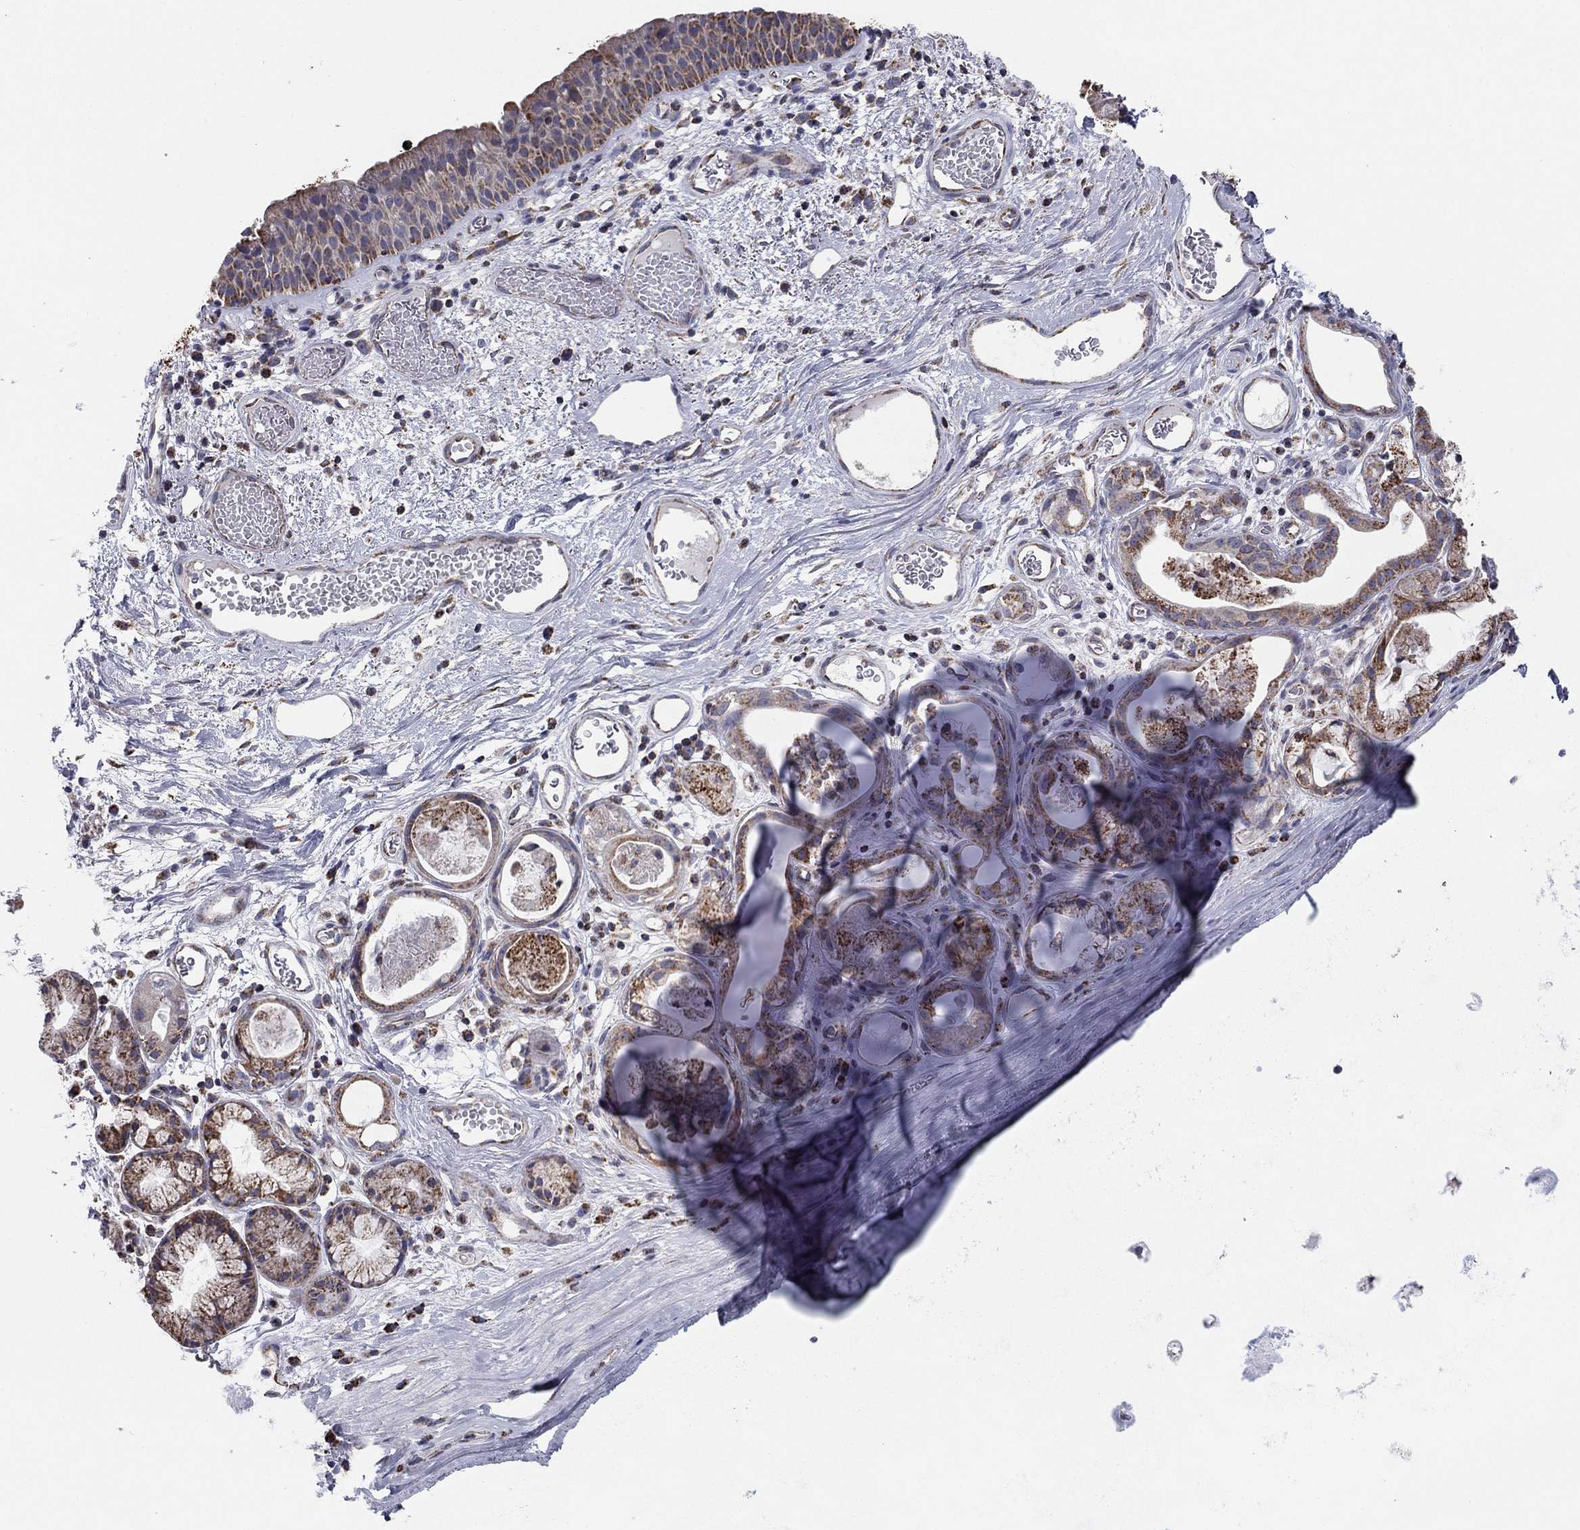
{"staining": {"intensity": "negative", "quantity": "none", "location": "none"}, "tissue": "adipose tissue", "cell_type": "Adipocytes", "image_type": "normal", "snomed": [{"axis": "morphology", "description": "Normal tissue, NOS"}, {"axis": "topography", "description": "Cartilage tissue"}], "caption": "The immunohistochemistry micrograph has no significant positivity in adipocytes of adipose tissue. (DAB (3,3'-diaminobenzidine) immunohistochemistry (IHC) visualized using brightfield microscopy, high magnification).", "gene": "NDUFV1", "patient": {"sex": "male", "age": 81}}